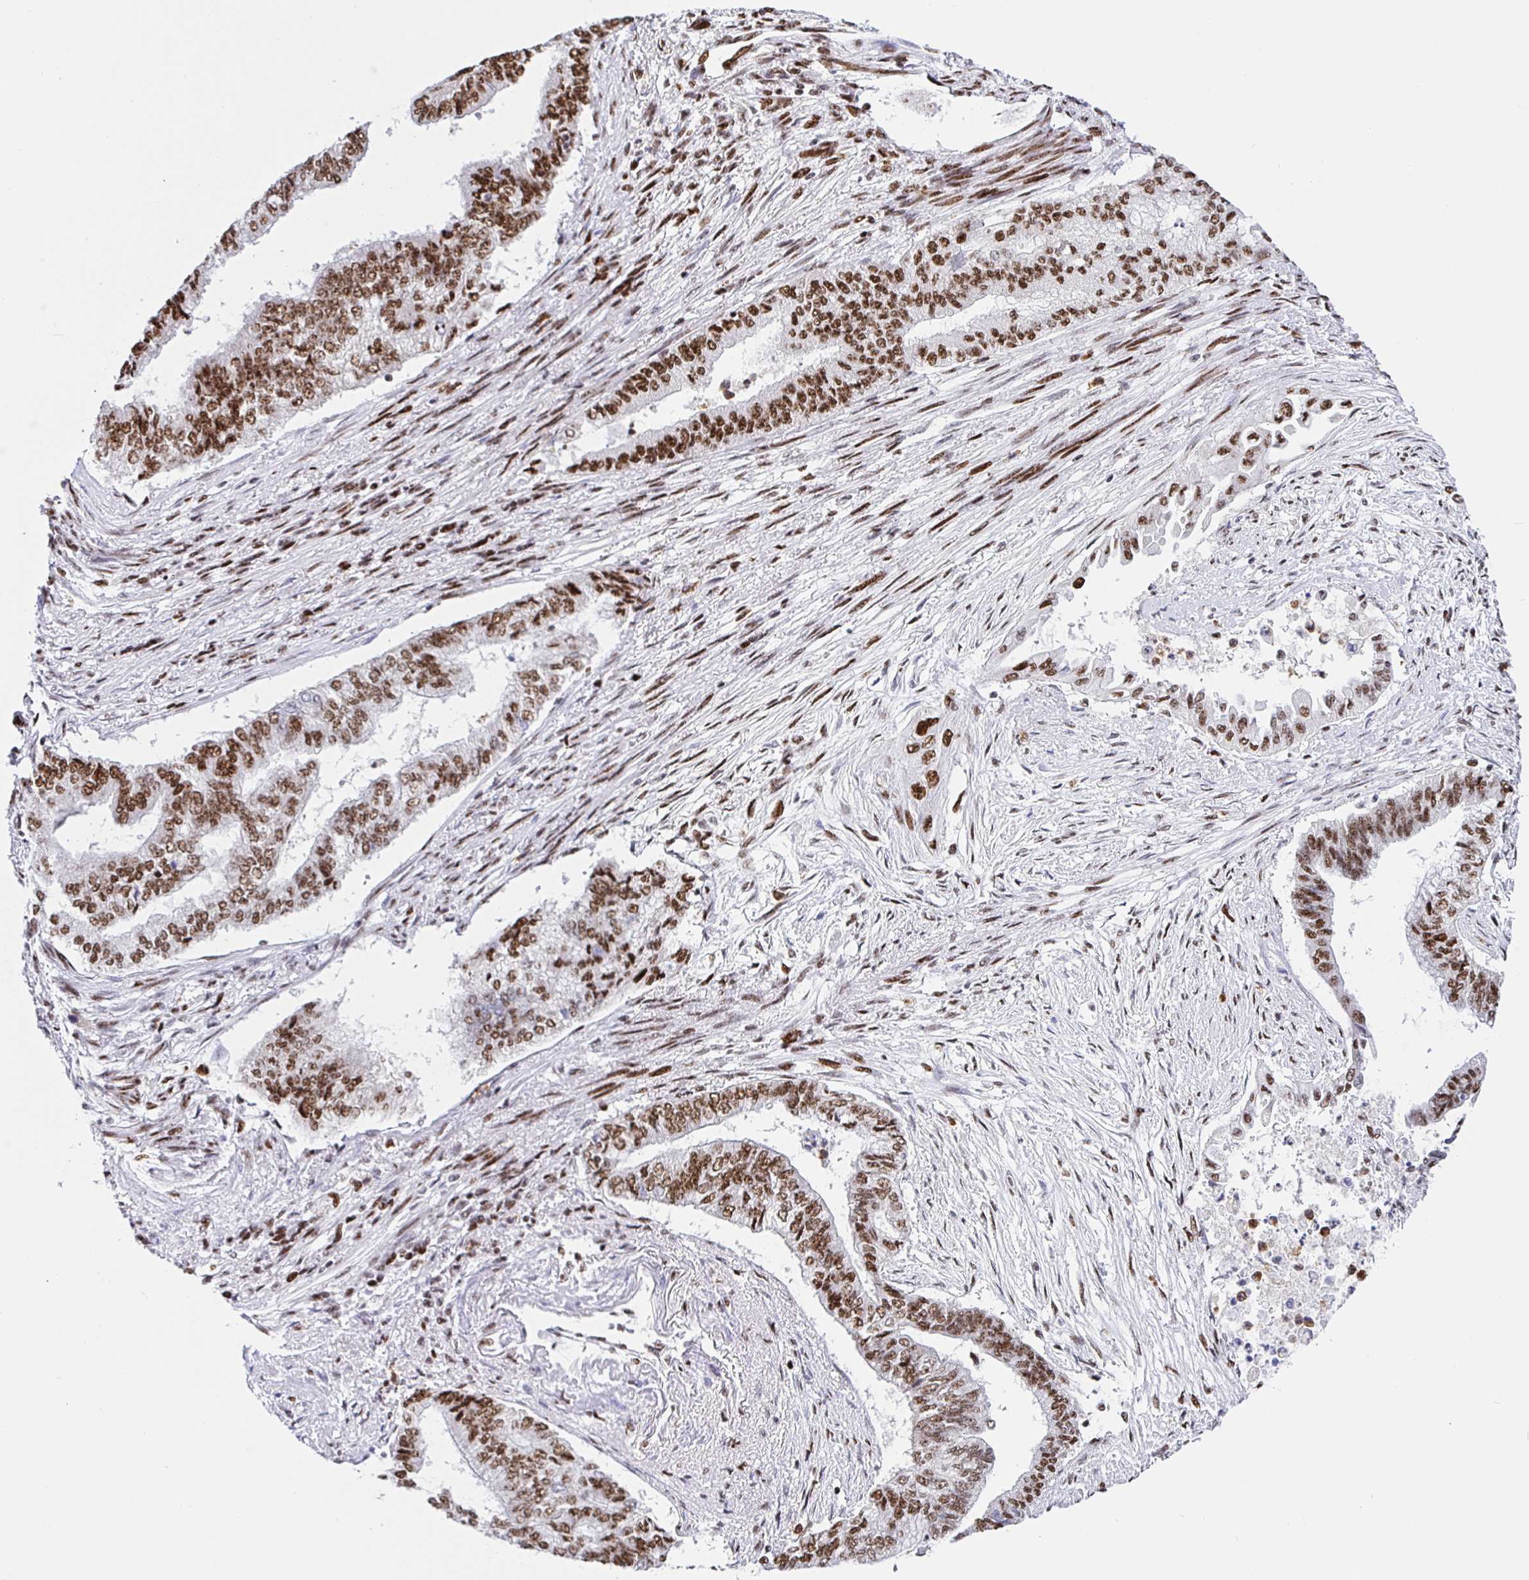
{"staining": {"intensity": "strong", "quantity": ">75%", "location": "nuclear"}, "tissue": "endometrial cancer", "cell_type": "Tumor cells", "image_type": "cancer", "snomed": [{"axis": "morphology", "description": "Adenocarcinoma, NOS"}, {"axis": "topography", "description": "Endometrium"}], "caption": "Protein expression analysis of human endometrial cancer (adenocarcinoma) reveals strong nuclear expression in about >75% of tumor cells.", "gene": "SETD5", "patient": {"sex": "female", "age": 65}}